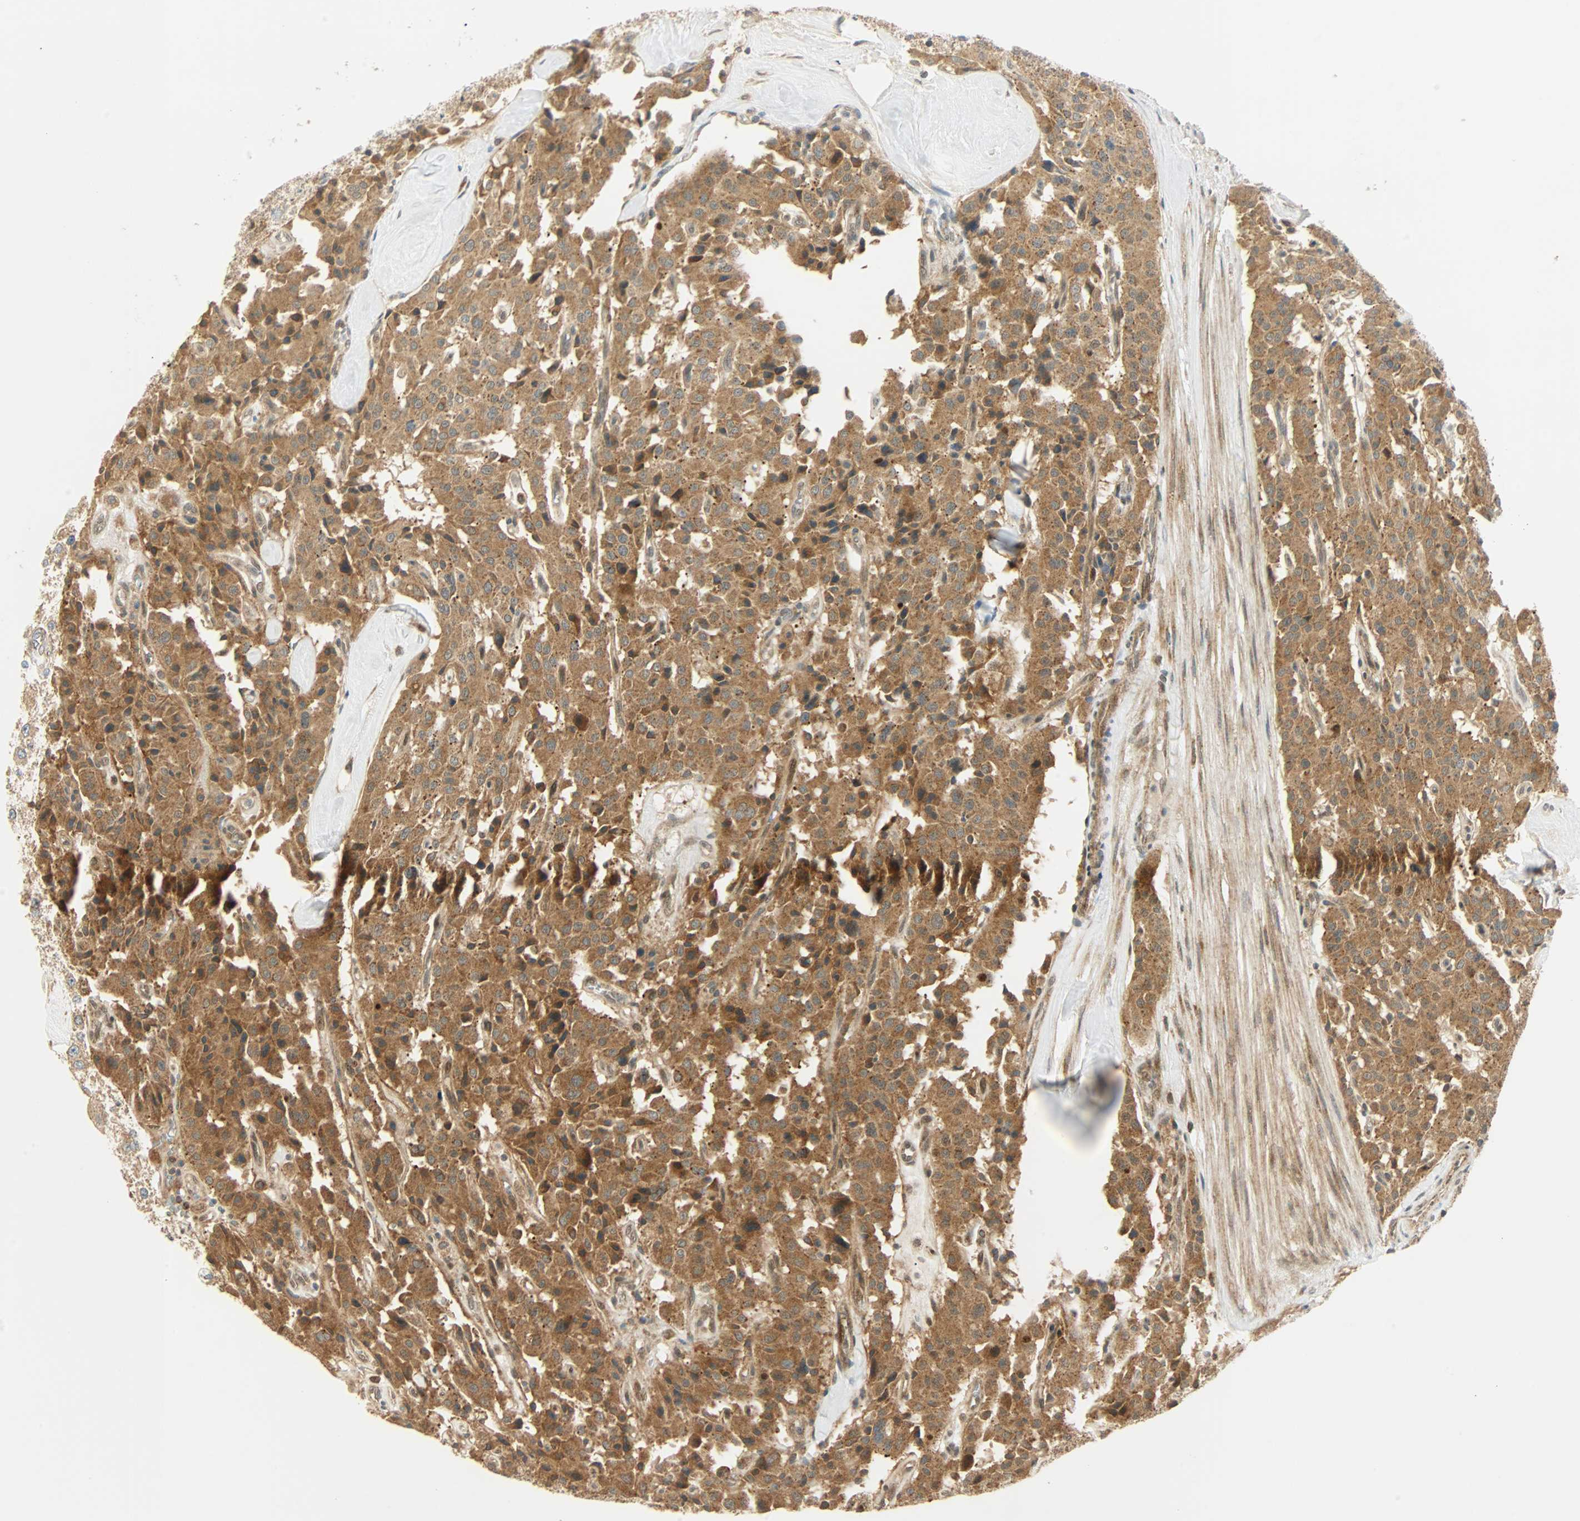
{"staining": {"intensity": "strong", "quantity": ">75%", "location": "cytoplasmic/membranous"}, "tissue": "carcinoid", "cell_type": "Tumor cells", "image_type": "cancer", "snomed": [{"axis": "morphology", "description": "Carcinoid, malignant, NOS"}, {"axis": "topography", "description": "Lung"}], "caption": "Immunohistochemistry of carcinoid reveals high levels of strong cytoplasmic/membranous expression in approximately >75% of tumor cells.", "gene": "PNPLA6", "patient": {"sex": "male", "age": 30}}